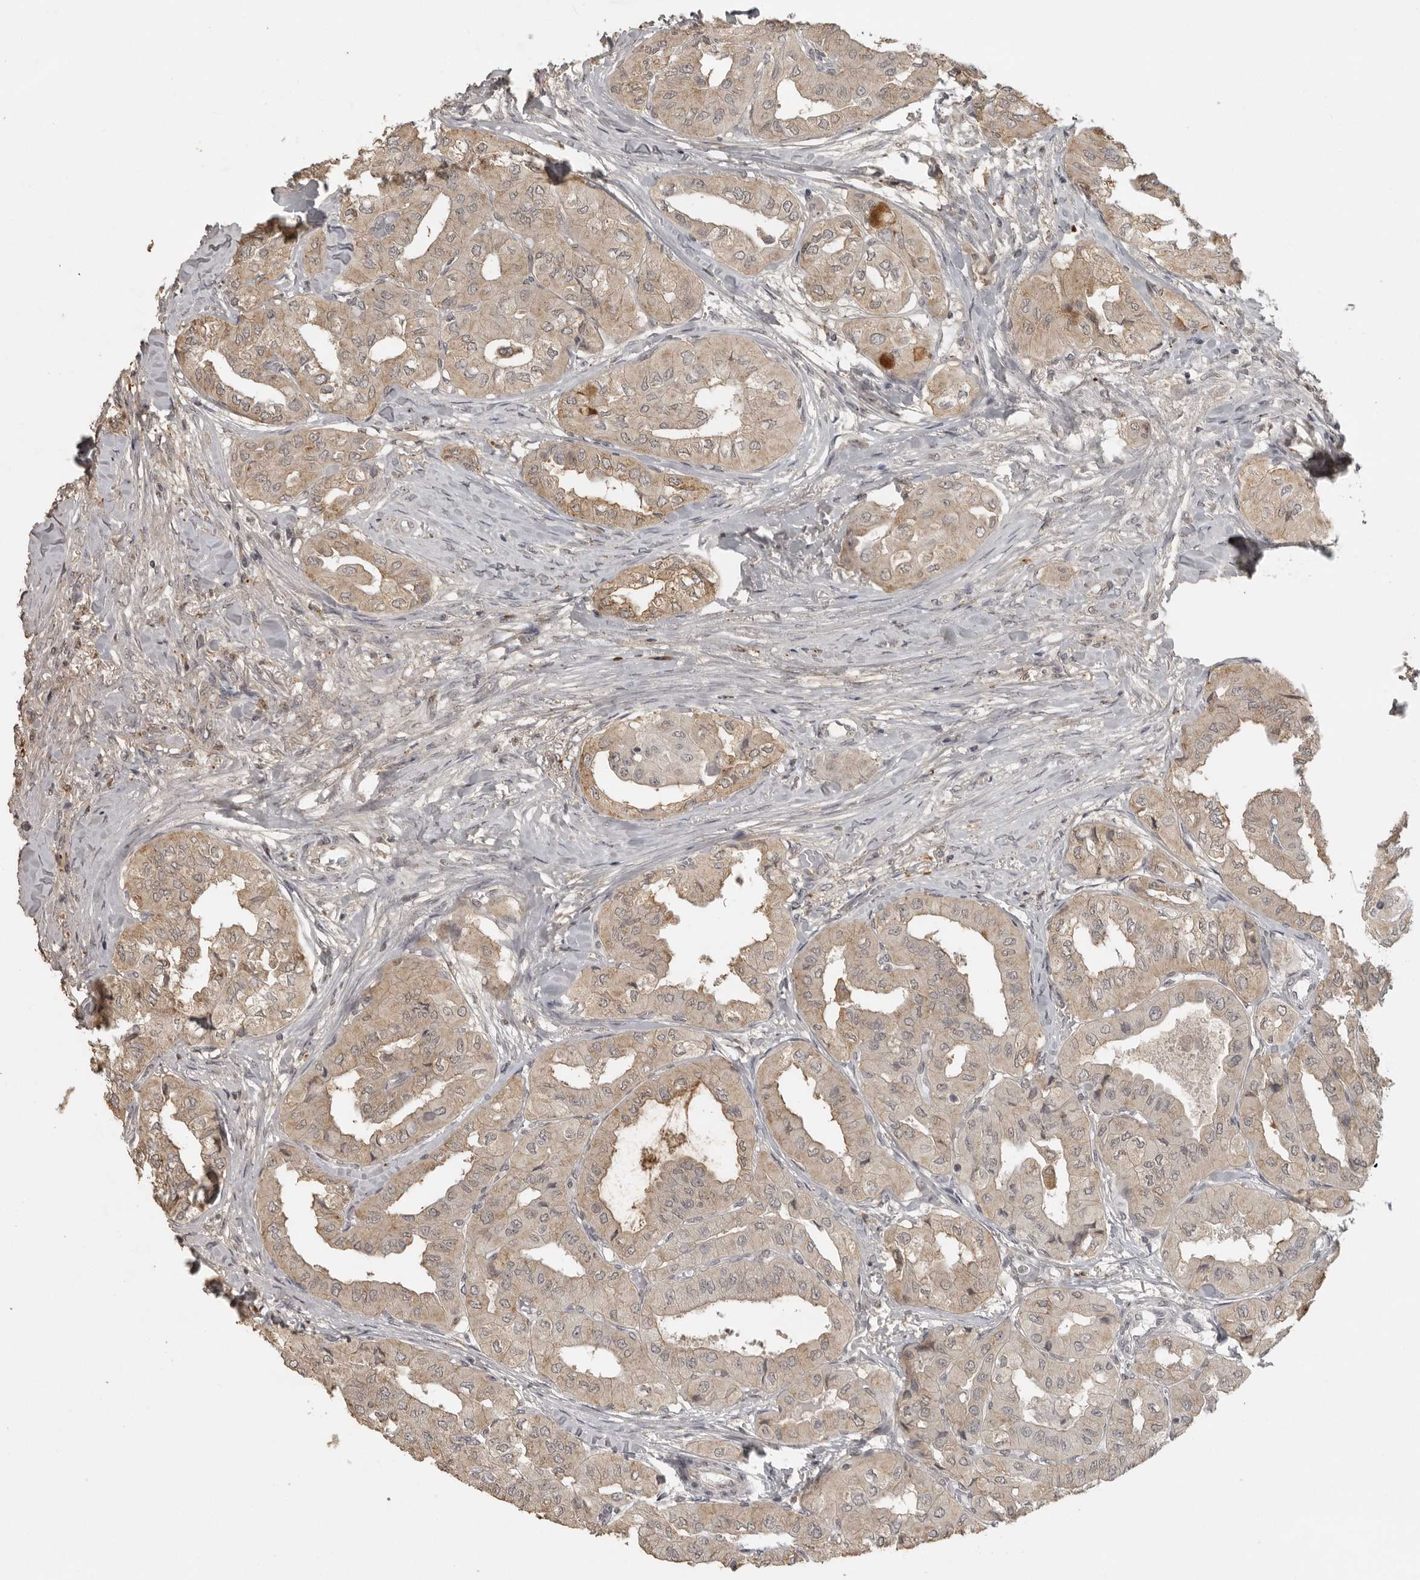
{"staining": {"intensity": "weak", "quantity": ">75%", "location": "cytoplasmic/membranous"}, "tissue": "thyroid cancer", "cell_type": "Tumor cells", "image_type": "cancer", "snomed": [{"axis": "morphology", "description": "Papillary adenocarcinoma, NOS"}, {"axis": "topography", "description": "Thyroid gland"}], "caption": "Tumor cells reveal weak cytoplasmic/membranous positivity in about >75% of cells in papillary adenocarcinoma (thyroid).", "gene": "CTF1", "patient": {"sex": "female", "age": 59}}